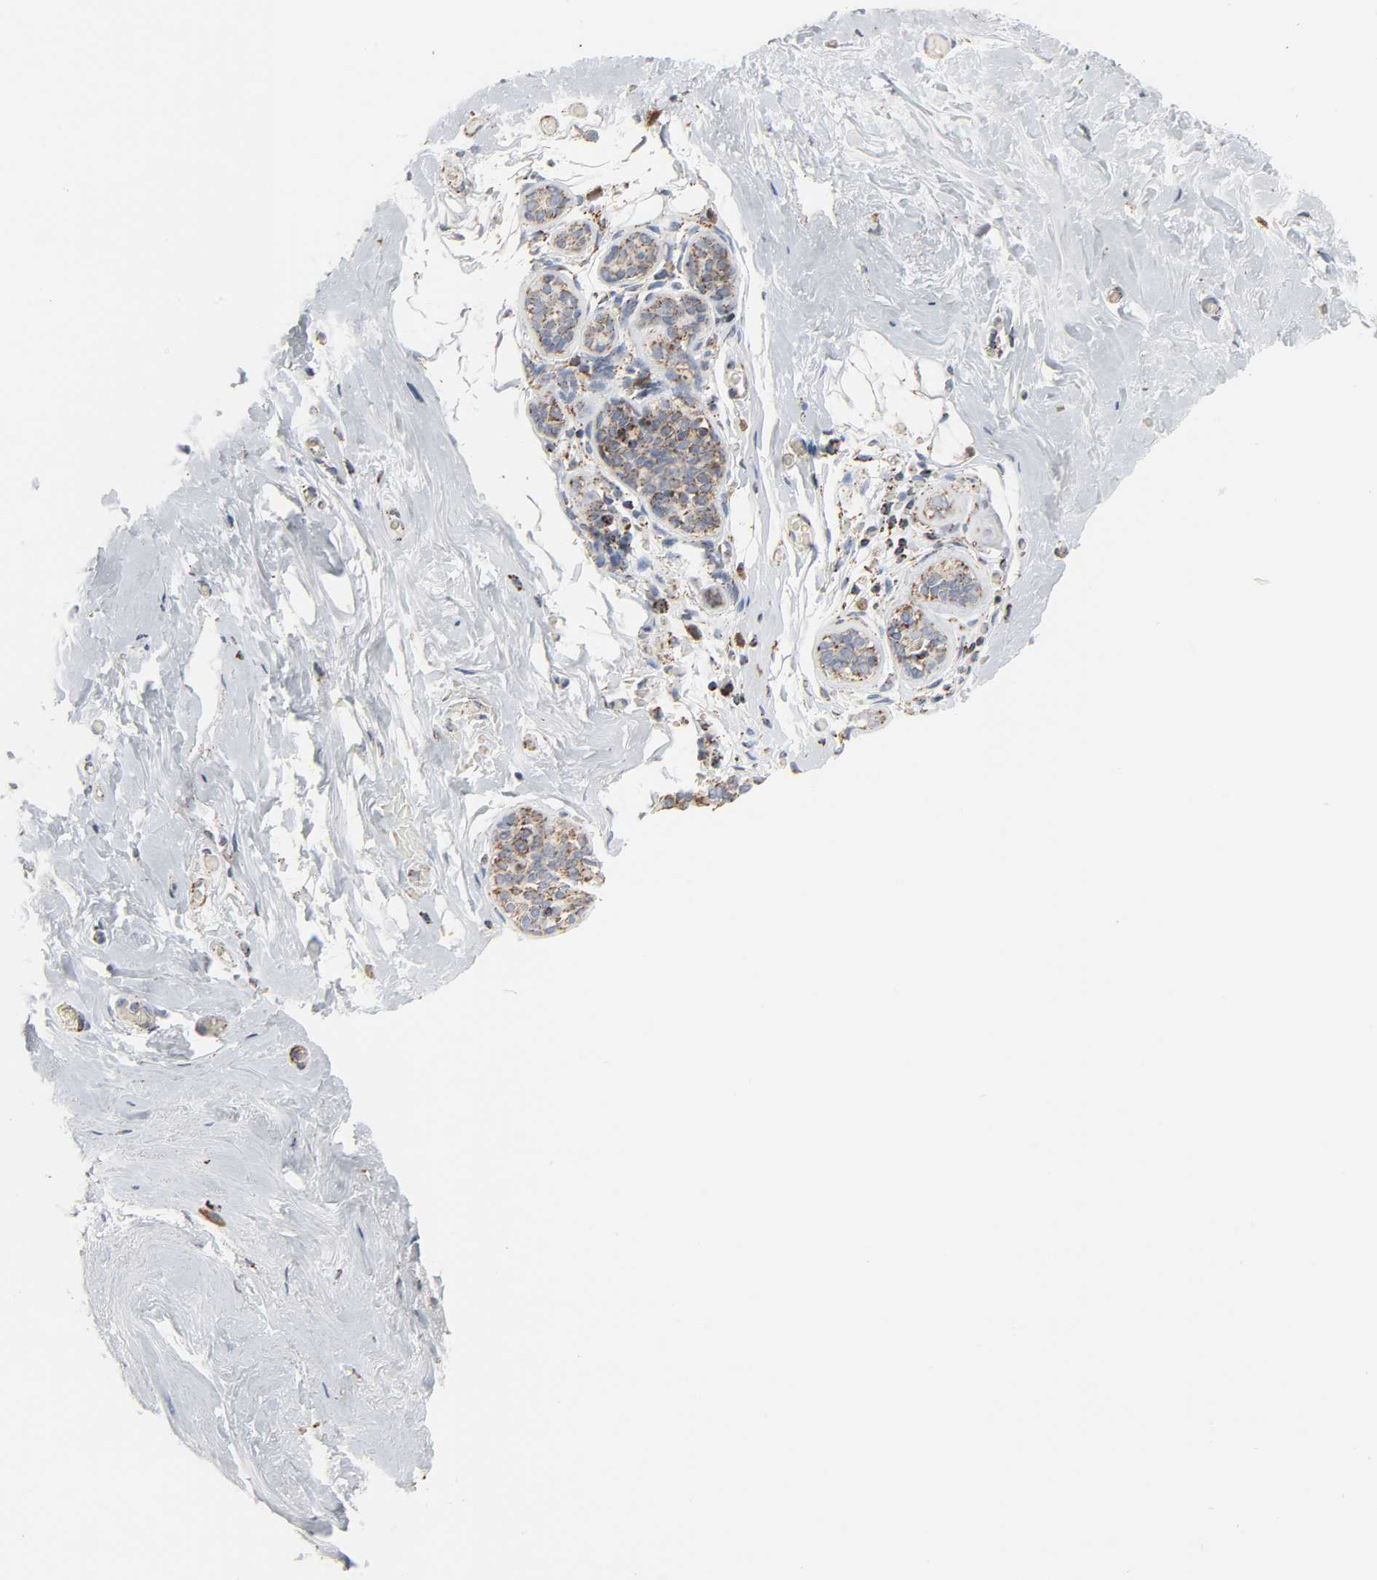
{"staining": {"intensity": "negative", "quantity": "none", "location": "none"}, "tissue": "breast", "cell_type": "Adipocytes", "image_type": "normal", "snomed": [{"axis": "morphology", "description": "Normal tissue, NOS"}, {"axis": "topography", "description": "Breast"}], "caption": "Breast was stained to show a protein in brown. There is no significant expression in adipocytes. (Brightfield microscopy of DAB immunohistochemistry (IHC) at high magnification).", "gene": "ACAT1", "patient": {"sex": "female", "age": 75}}